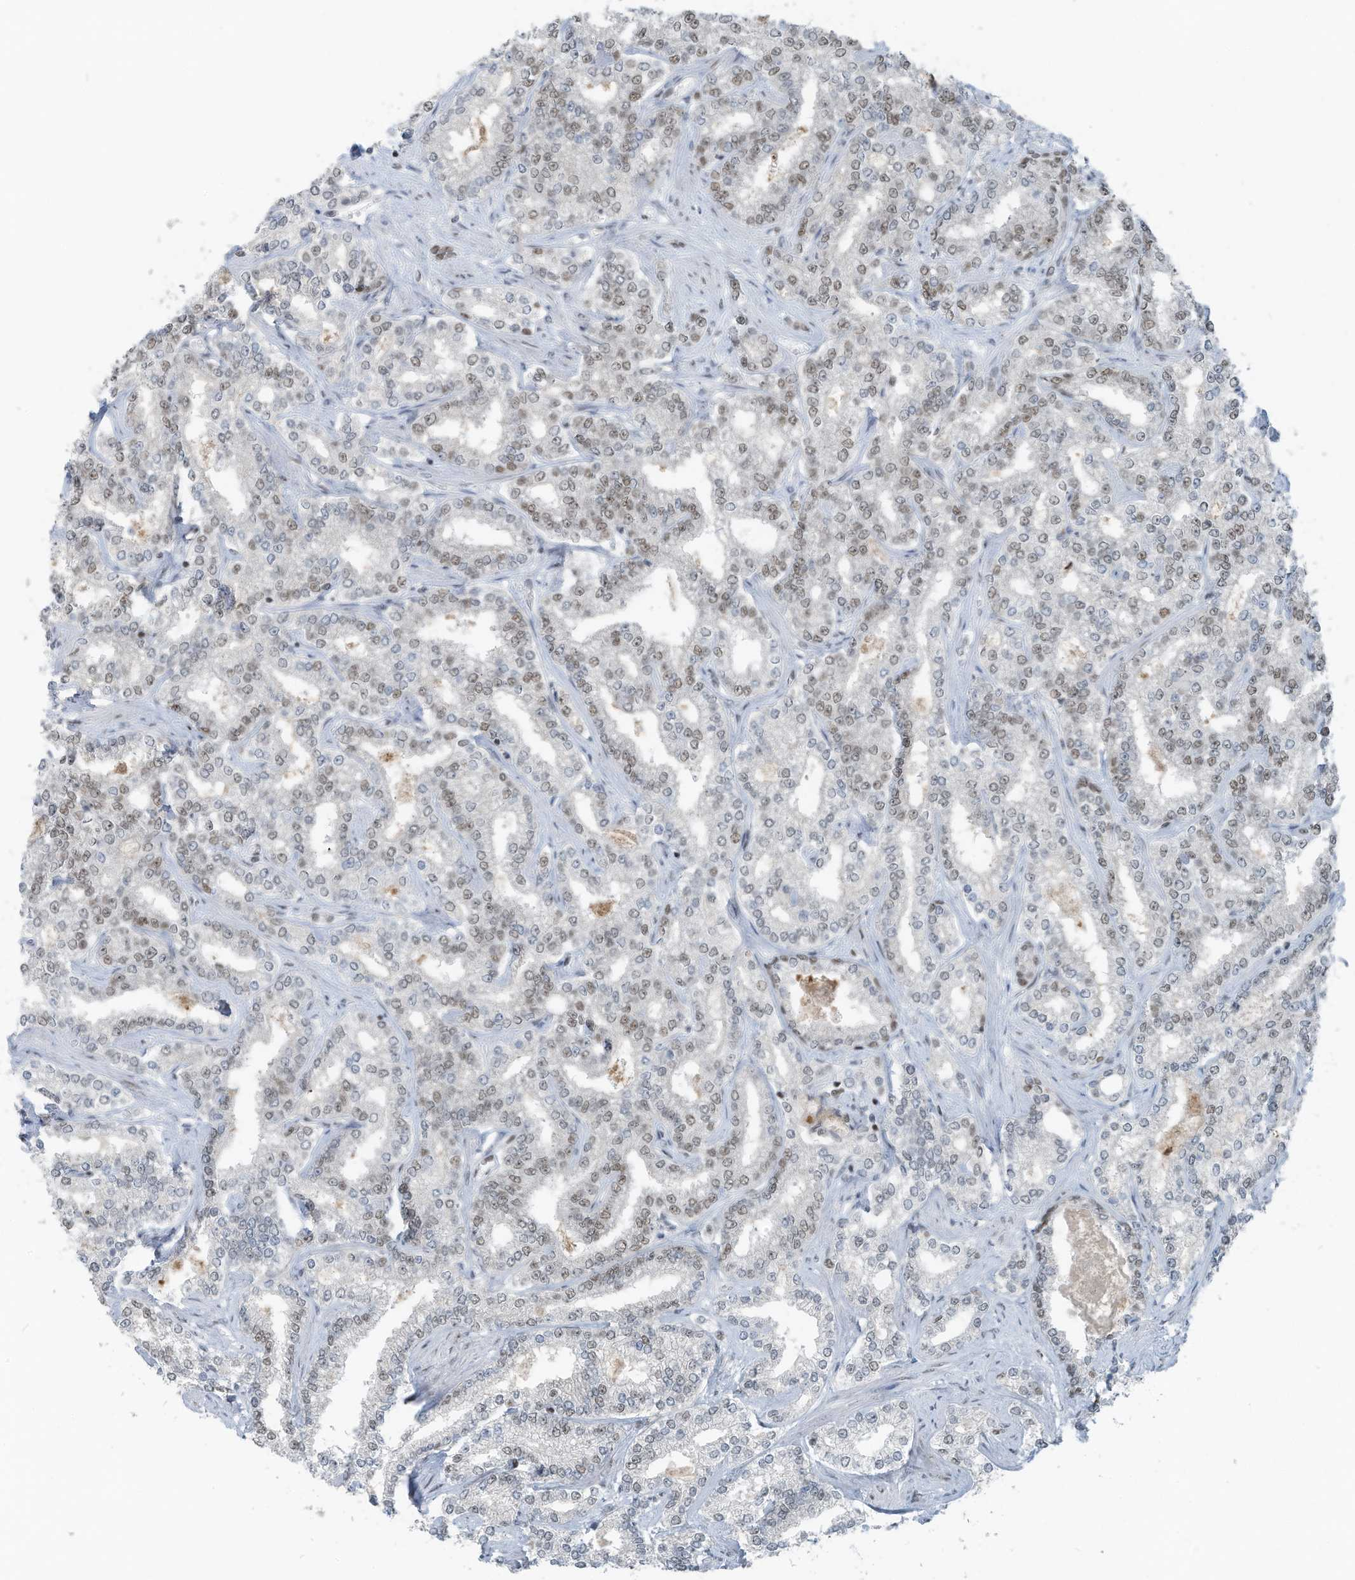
{"staining": {"intensity": "weak", "quantity": "25%-75%", "location": "nuclear"}, "tissue": "prostate cancer", "cell_type": "Tumor cells", "image_type": "cancer", "snomed": [{"axis": "morphology", "description": "Normal tissue, NOS"}, {"axis": "morphology", "description": "Adenocarcinoma, High grade"}, {"axis": "topography", "description": "Prostate"}], "caption": "Protein expression analysis of prostate cancer exhibits weak nuclear staining in approximately 25%-75% of tumor cells.", "gene": "WRNIP1", "patient": {"sex": "male", "age": 83}}